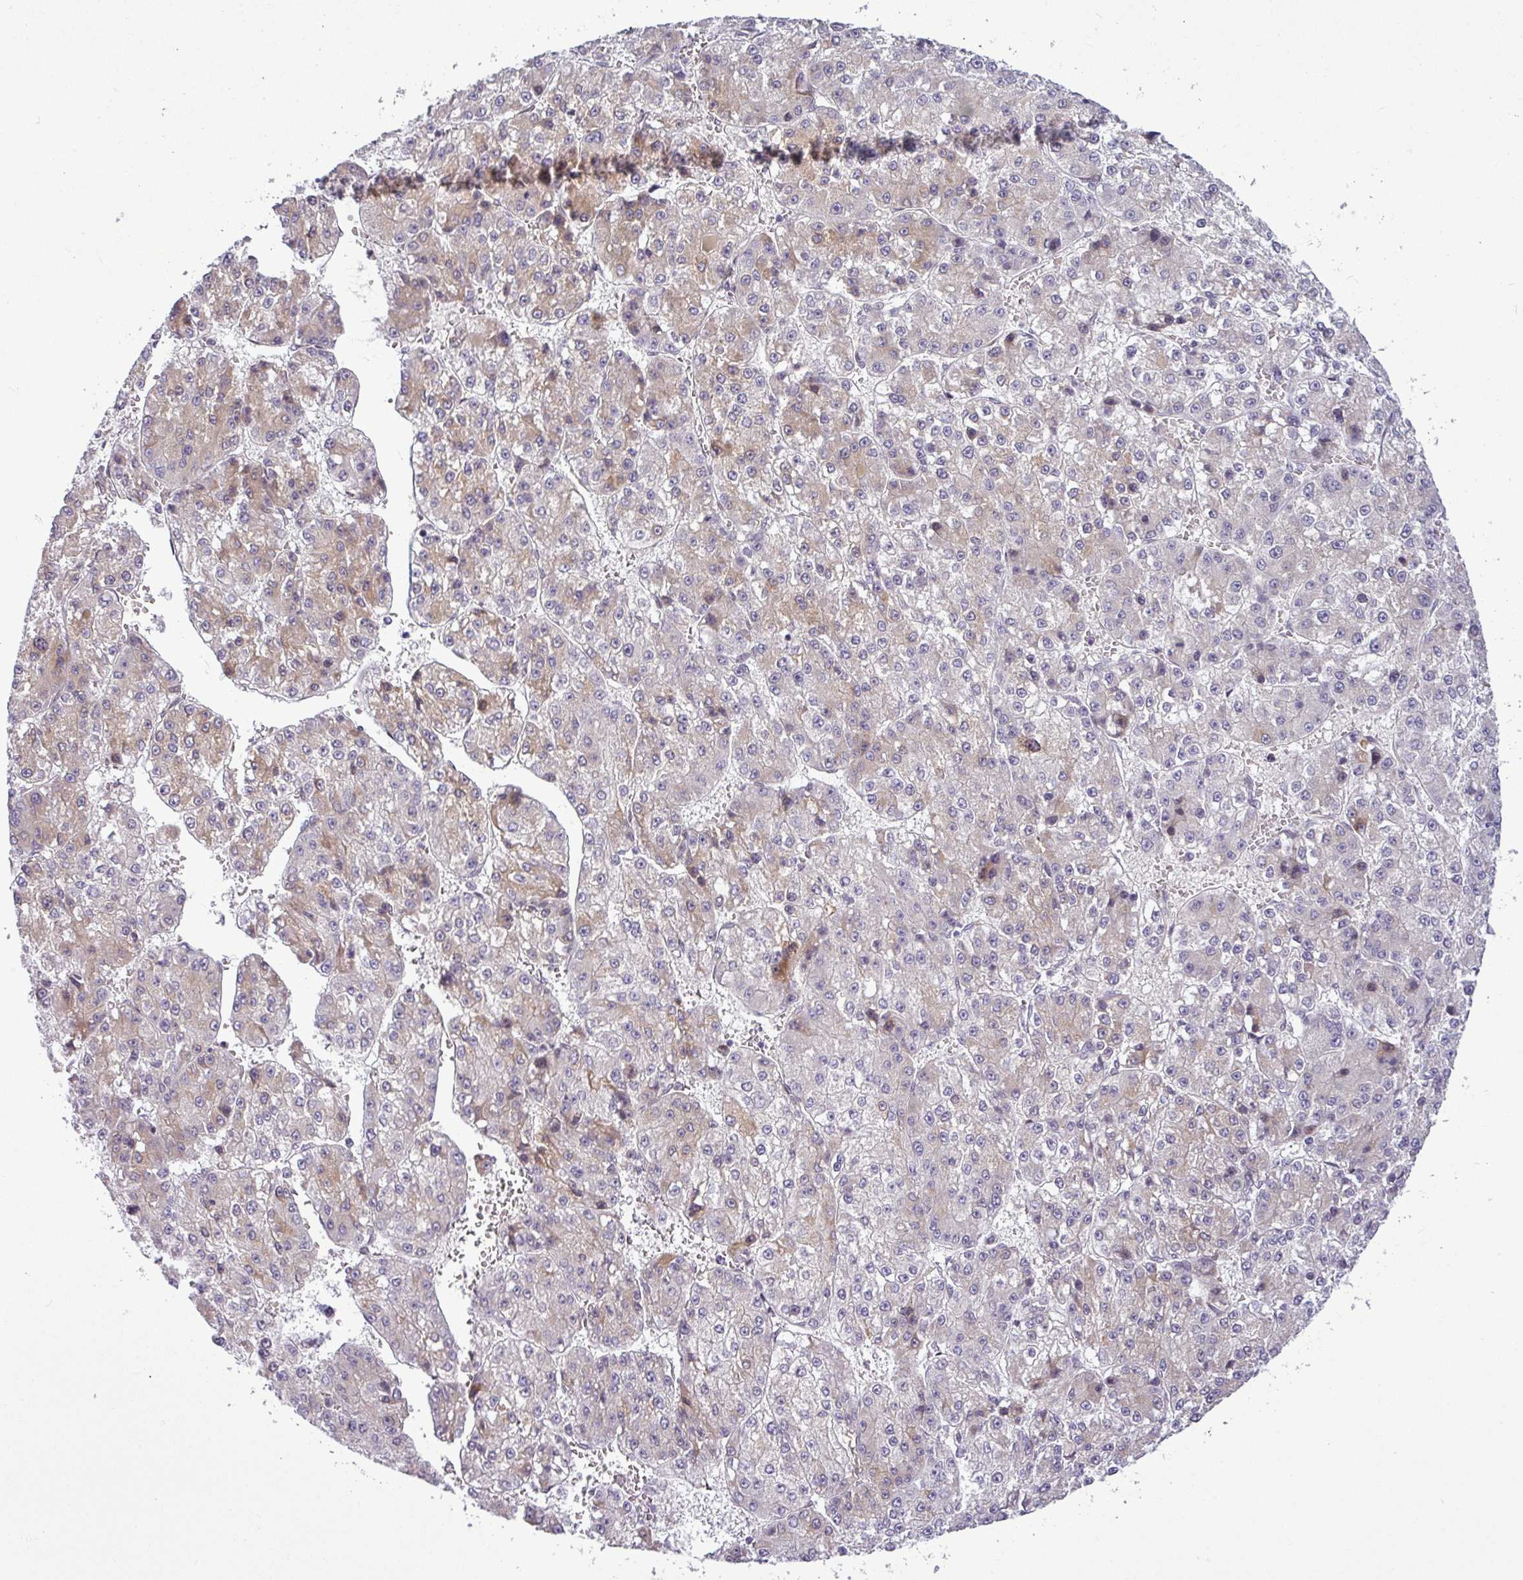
{"staining": {"intensity": "weak", "quantity": "25%-75%", "location": "cytoplasmic/membranous"}, "tissue": "liver cancer", "cell_type": "Tumor cells", "image_type": "cancer", "snomed": [{"axis": "morphology", "description": "Carcinoma, Hepatocellular, NOS"}, {"axis": "topography", "description": "Liver"}], "caption": "Weak cytoplasmic/membranous staining is appreciated in about 25%-75% of tumor cells in liver hepatocellular carcinoma.", "gene": "SLC66A2", "patient": {"sex": "female", "age": 73}}